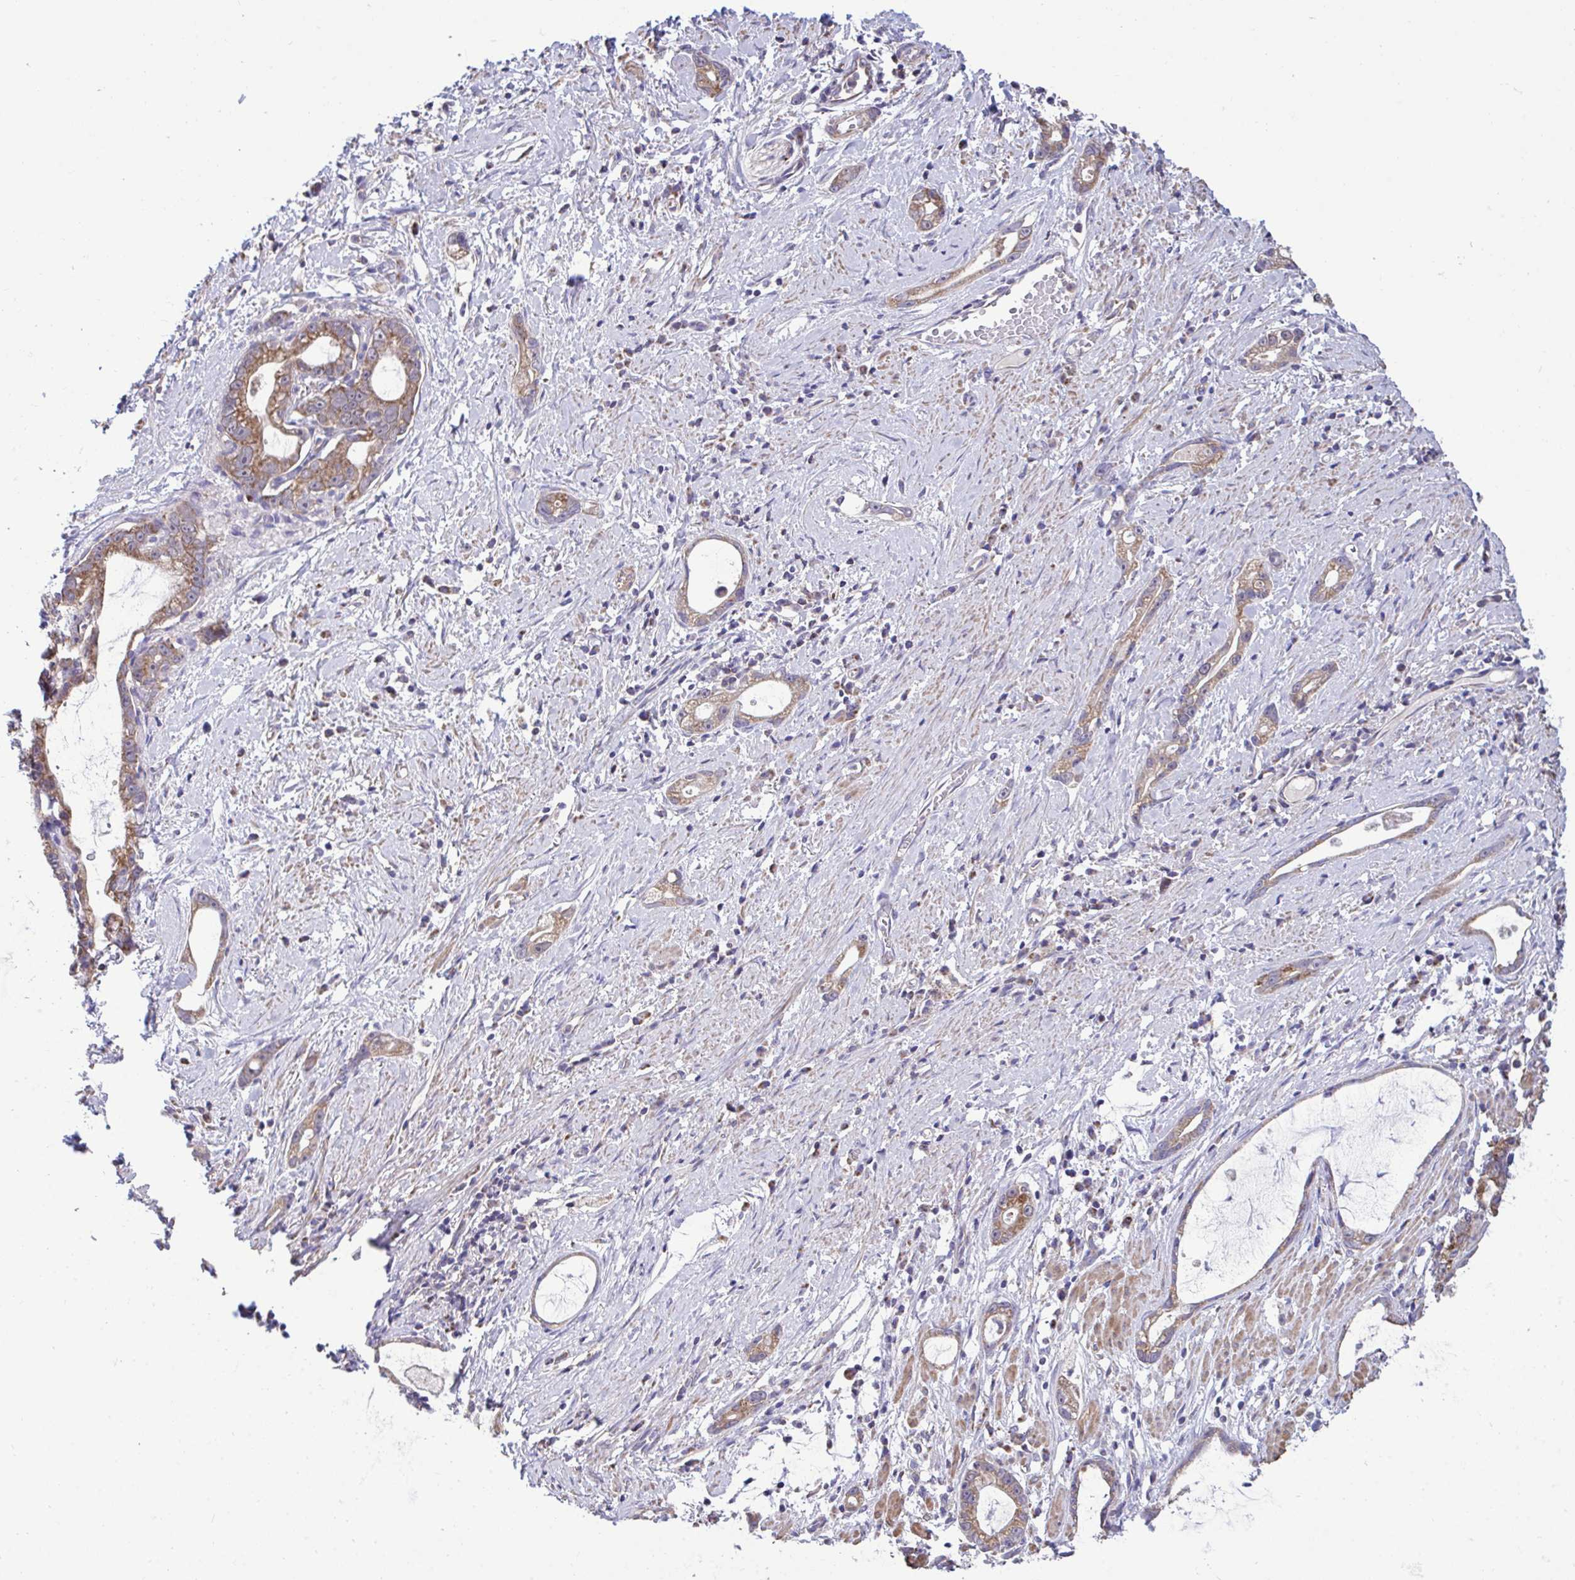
{"staining": {"intensity": "moderate", "quantity": ">75%", "location": "cytoplasmic/membranous"}, "tissue": "stomach cancer", "cell_type": "Tumor cells", "image_type": "cancer", "snomed": [{"axis": "morphology", "description": "Adenocarcinoma, NOS"}, {"axis": "topography", "description": "Stomach"}], "caption": "IHC (DAB (3,3'-diaminobenzidine)) staining of human adenocarcinoma (stomach) displays moderate cytoplasmic/membranous protein positivity in about >75% of tumor cells.", "gene": "SARS2", "patient": {"sex": "male", "age": 55}}